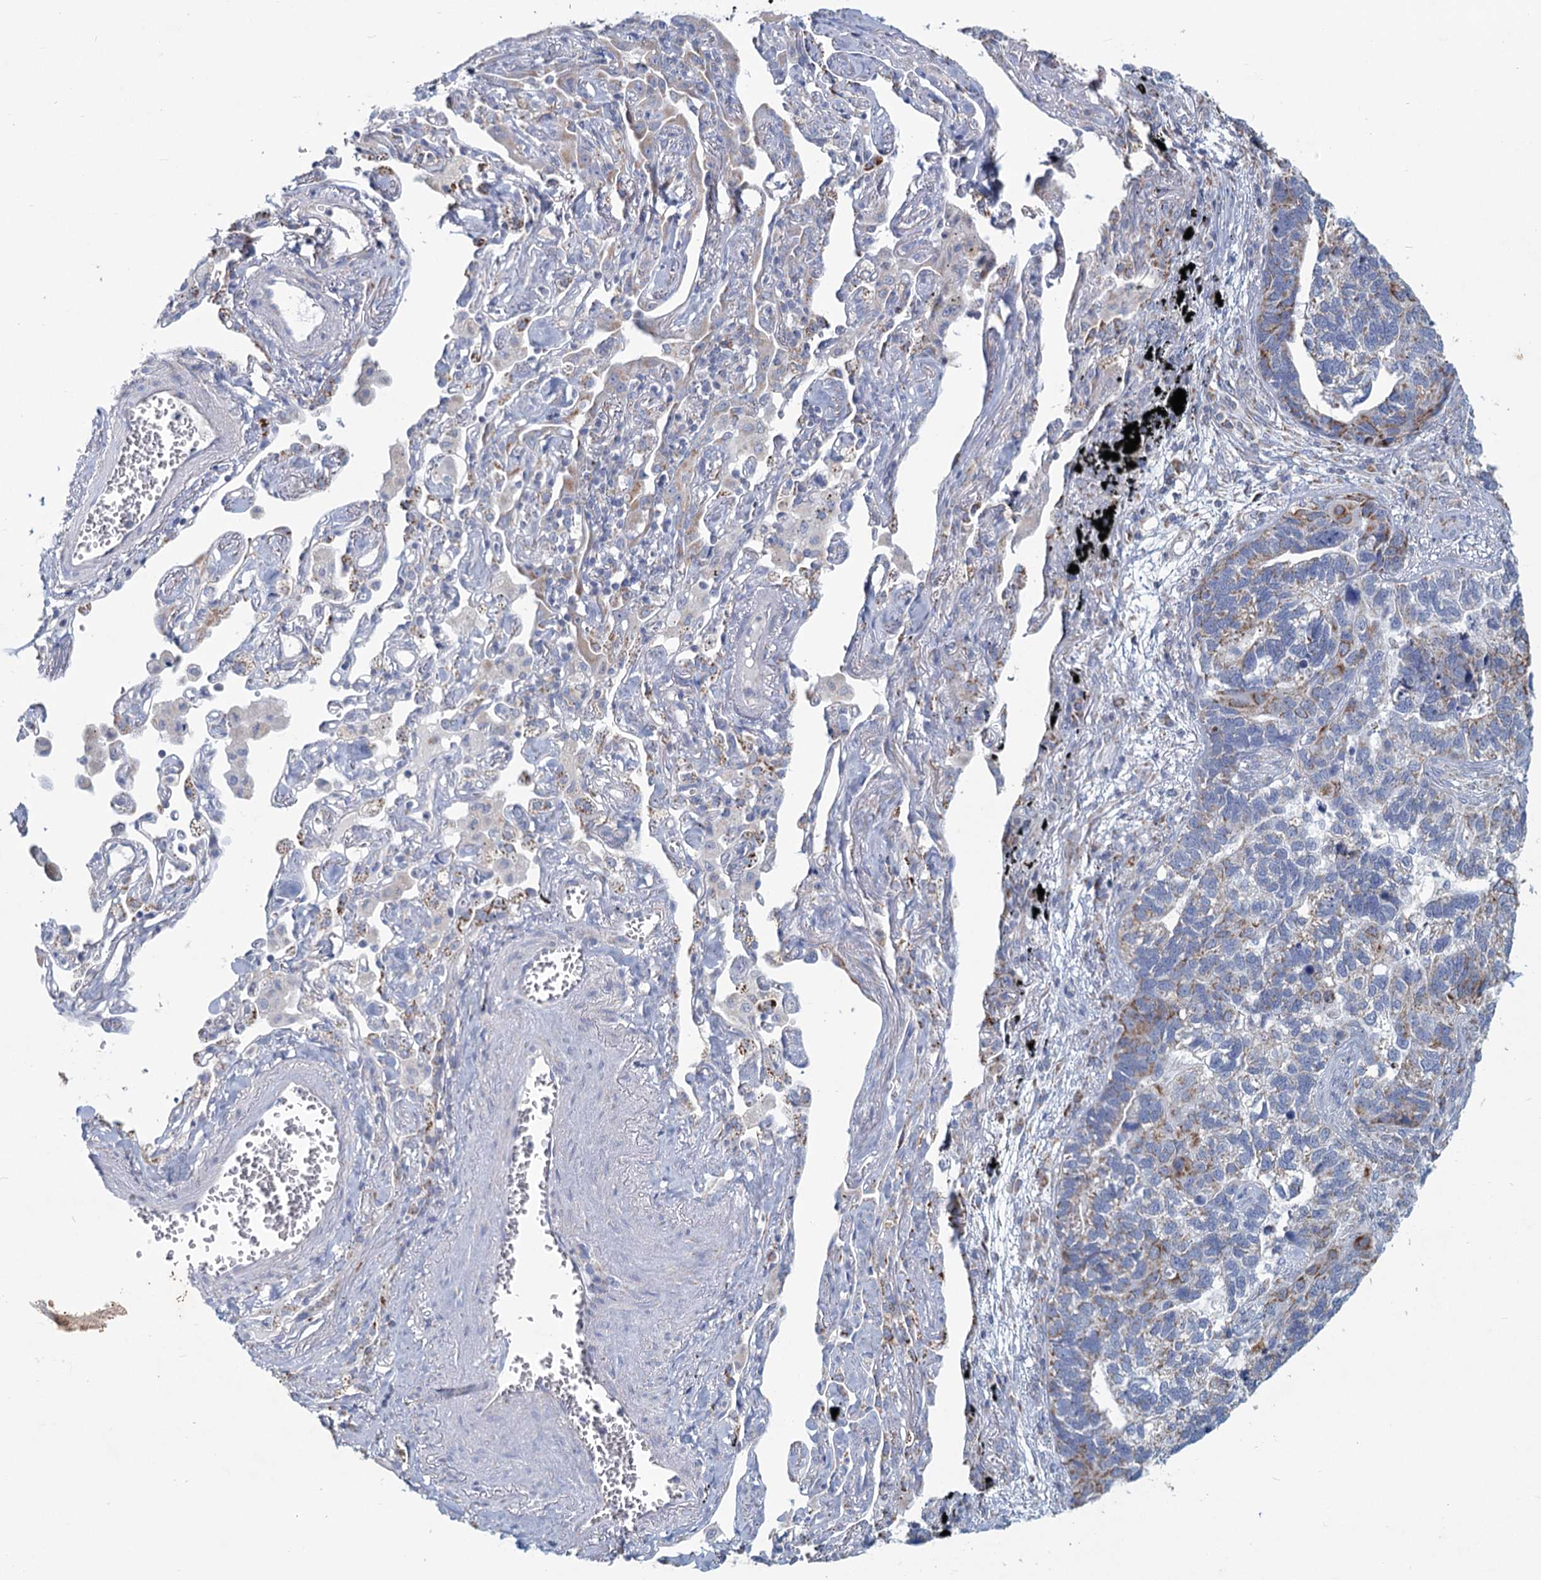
{"staining": {"intensity": "moderate", "quantity": "<25%", "location": "cytoplasmic/membranous"}, "tissue": "lung cancer", "cell_type": "Tumor cells", "image_type": "cancer", "snomed": [{"axis": "morphology", "description": "Adenocarcinoma, NOS"}, {"axis": "topography", "description": "Lung"}], "caption": "High-magnification brightfield microscopy of lung cancer (adenocarcinoma) stained with DAB (3,3'-diaminobenzidine) (brown) and counterstained with hematoxylin (blue). tumor cells exhibit moderate cytoplasmic/membranous staining is present in approximately<25% of cells. (brown staining indicates protein expression, while blue staining denotes nuclei).", "gene": "NDUFC2", "patient": {"sex": "male", "age": 67}}